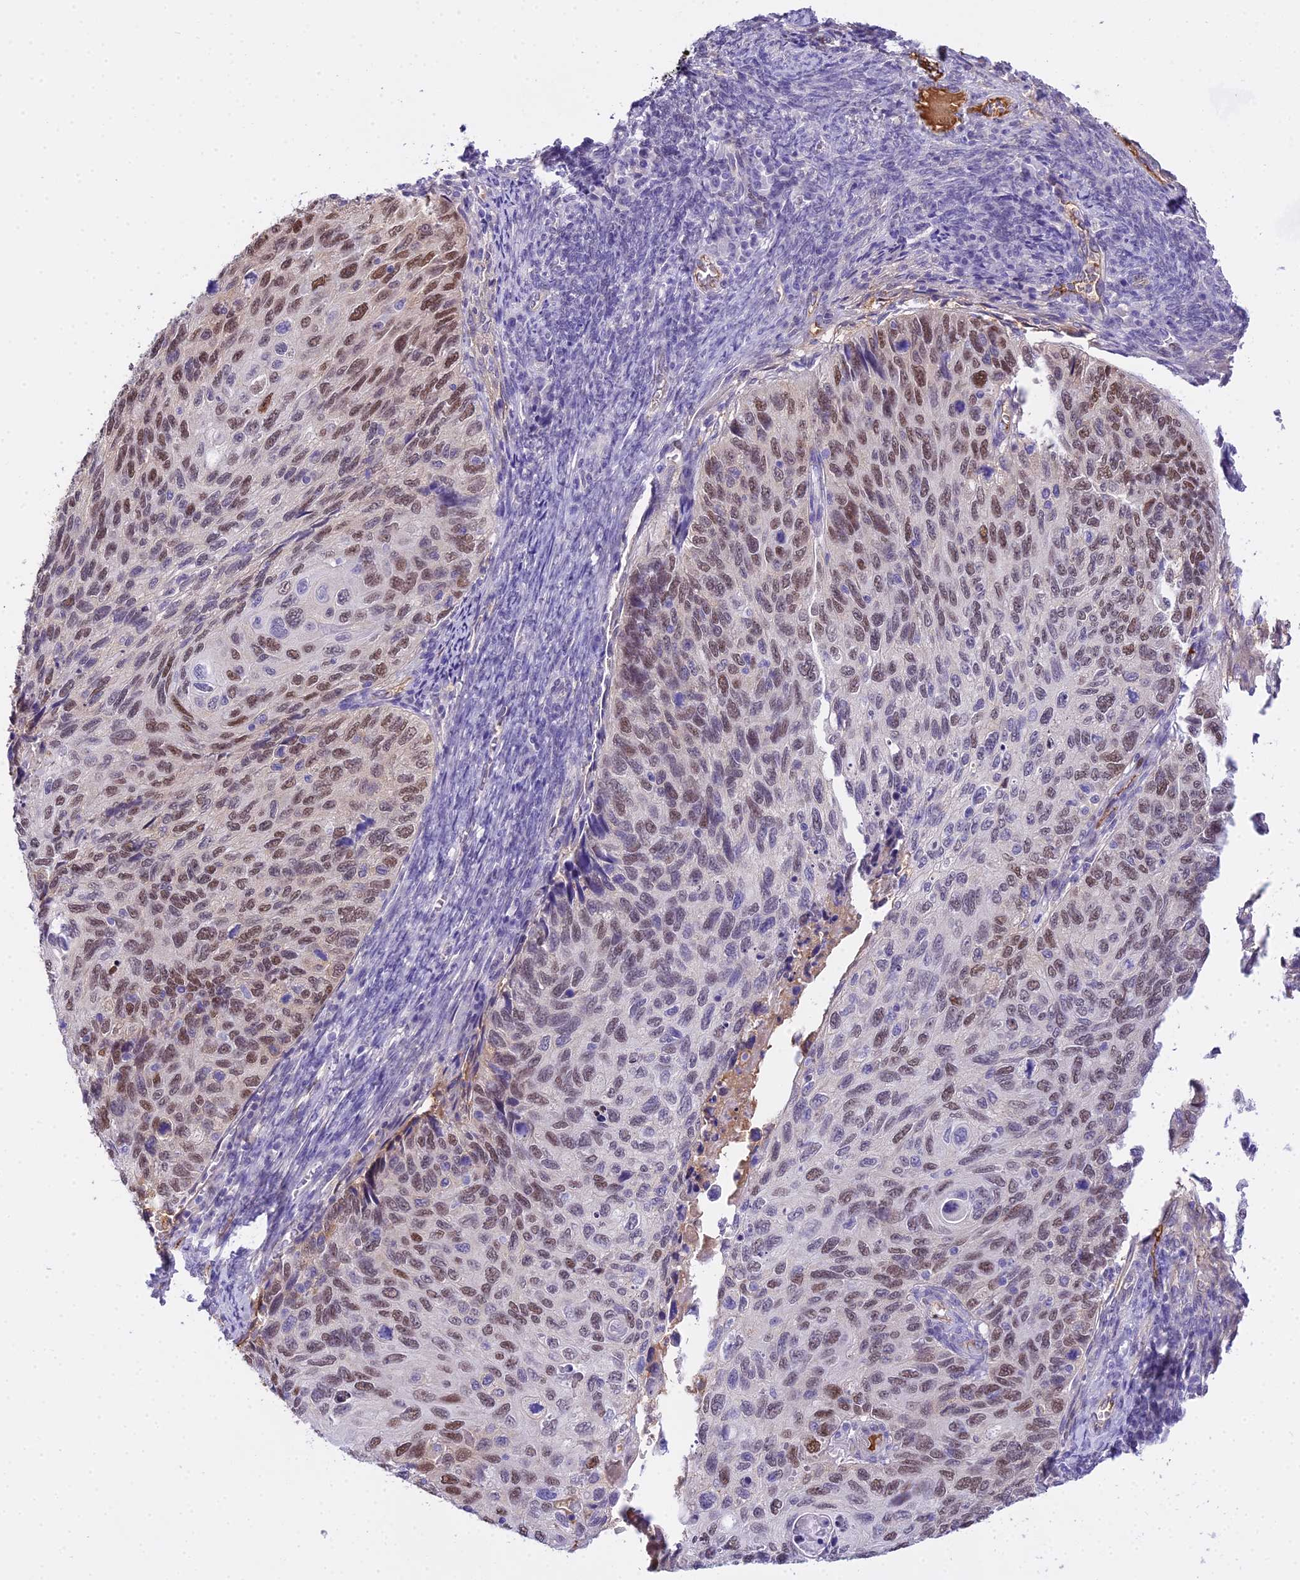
{"staining": {"intensity": "moderate", "quantity": ">75%", "location": "nuclear"}, "tissue": "cervical cancer", "cell_type": "Tumor cells", "image_type": "cancer", "snomed": [{"axis": "morphology", "description": "Squamous cell carcinoma, NOS"}, {"axis": "topography", "description": "Cervix"}], "caption": "Squamous cell carcinoma (cervical) stained for a protein (brown) demonstrates moderate nuclear positive staining in approximately >75% of tumor cells.", "gene": "MAT2A", "patient": {"sex": "female", "age": 70}}